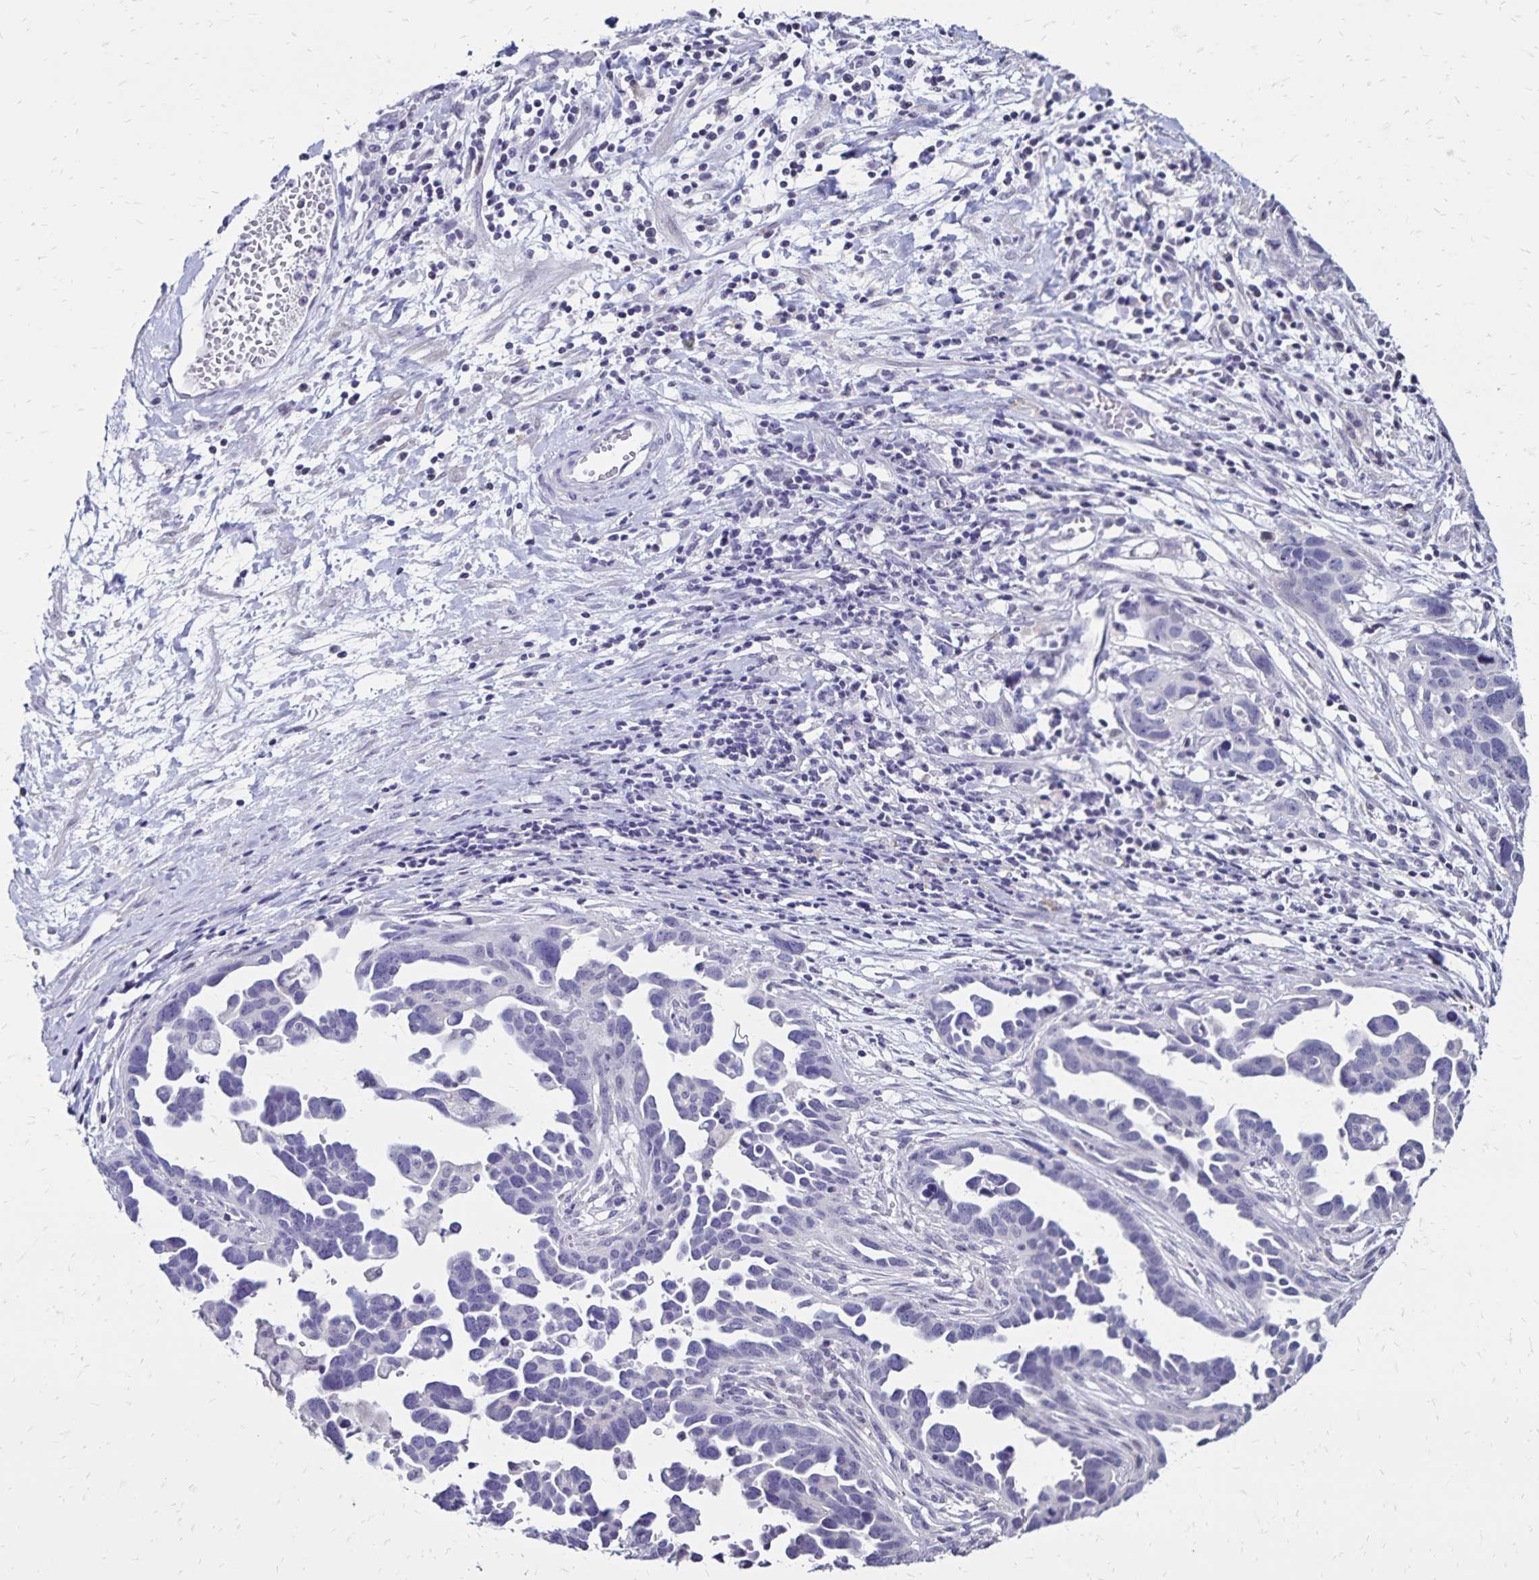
{"staining": {"intensity": "negative", "quantity": "none", "location": "none"}, "tissue": "ovarian cancer", "cell_type": "Tumor cells", "image_type": "cancer", "snomed": [{"axis": "morphology", "description": "Cystadenocarcinoma, serous, NOS"}, {"axis": "topography", "description": "Ovary"}], "caption": "Protein analysis of serous cystadenocarcinoma (ovarian) shows no significant expression in tumor cells.", "gene": "SH3GL3", "patient": {"sex": "female", "age": 54}}